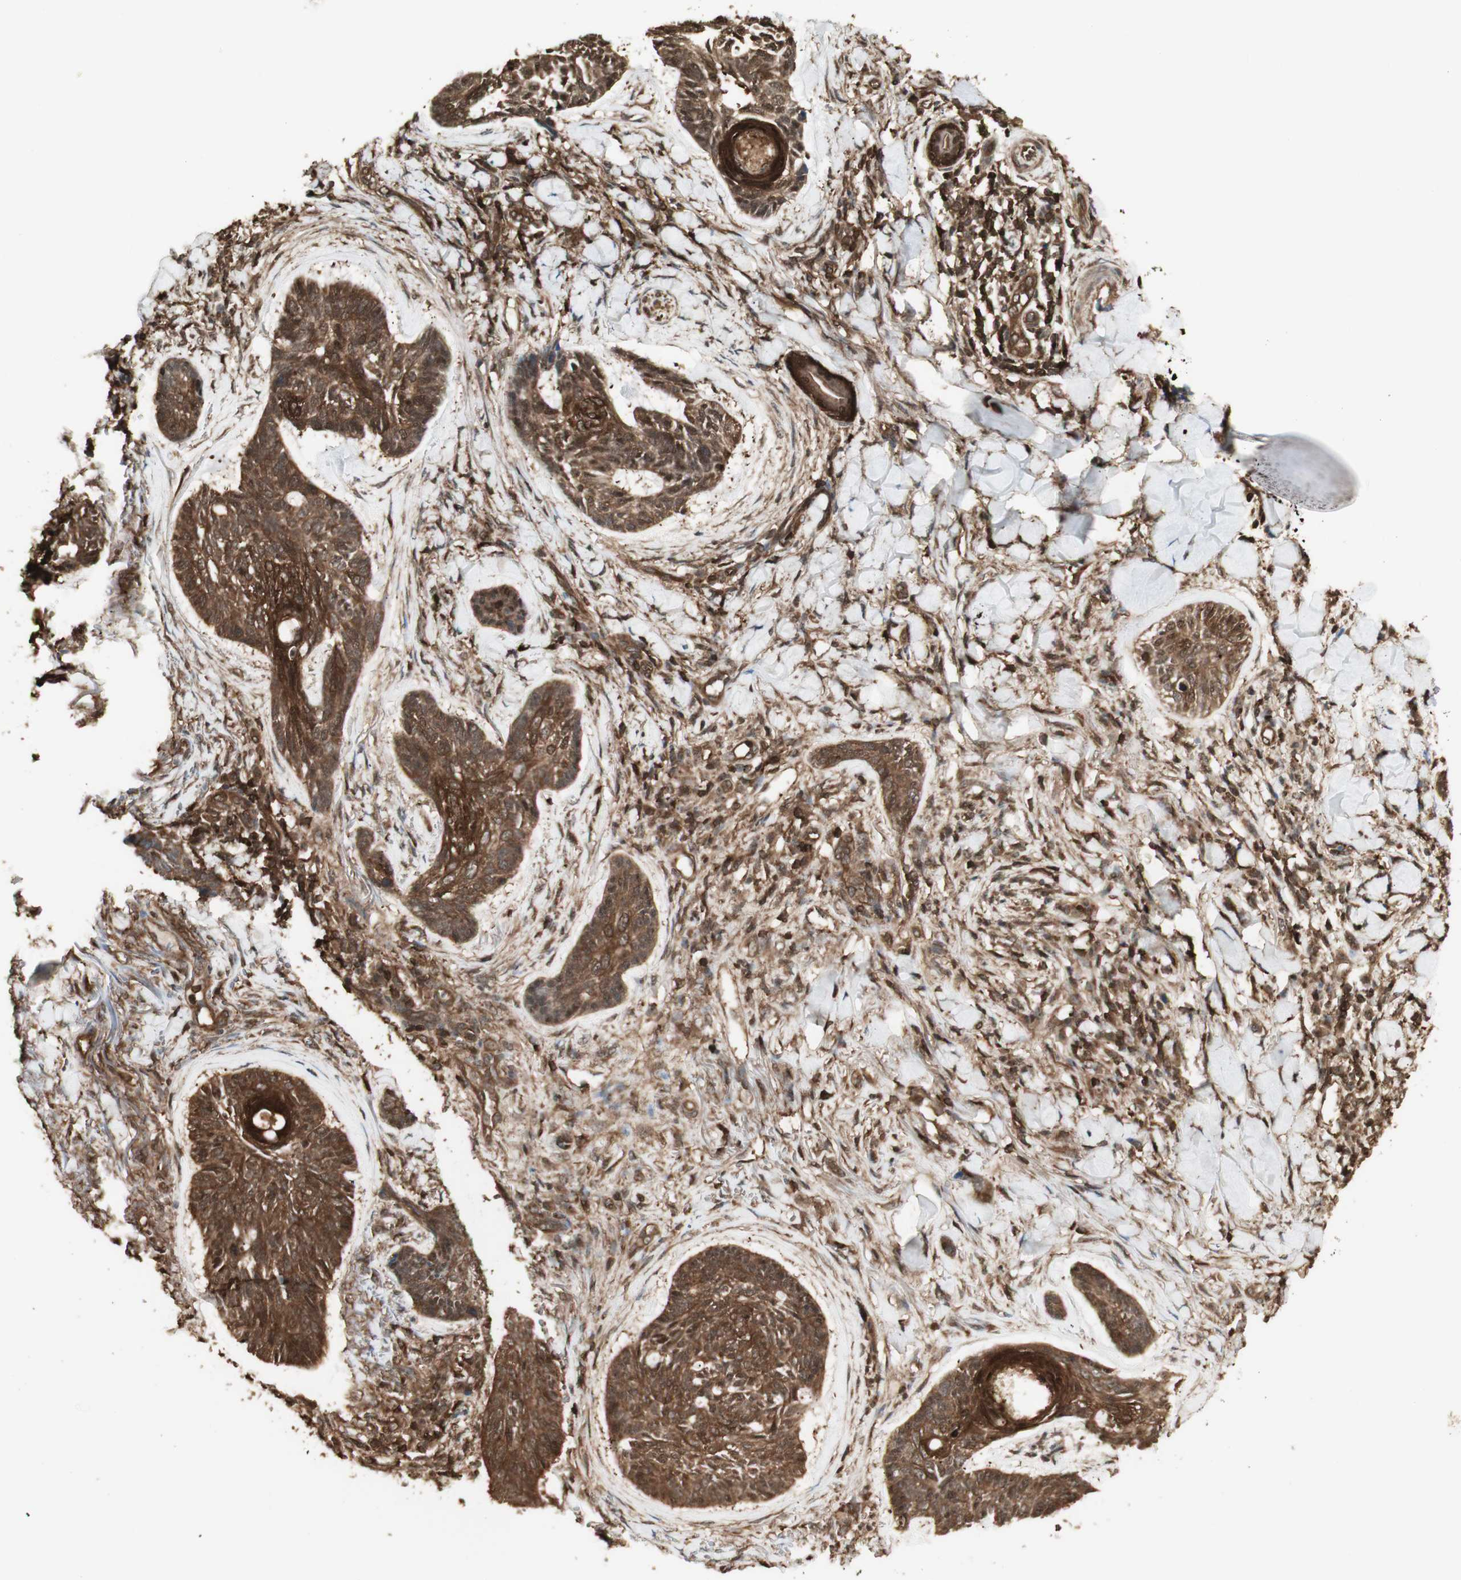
{"staining": {"intensity": "moderate", "quantity": ">75%", "location": "cytoplasmic/membranous"}, "tissue": "skin cancer", "cell_type": "Tumor cells", "image_type": "cancer", "snomed": [{"axis": "morphology", "description": "Basal cell carcinoma"}, {"axis": "topography", "description": "Skin"}], "caption": "Immunohistochemical staining of skin cancer (basal cell carcinoma) shows medium levels of moderate cytoplasmic/membranous protein expression in about >75% of tumor cells. The protein is stained brown, and the nuclei are stained in blue (DAB IHC with brightfield microscopy, high magnification).", "gene": "YWHAB", "patient": {"sex": "male", "age": 43}}